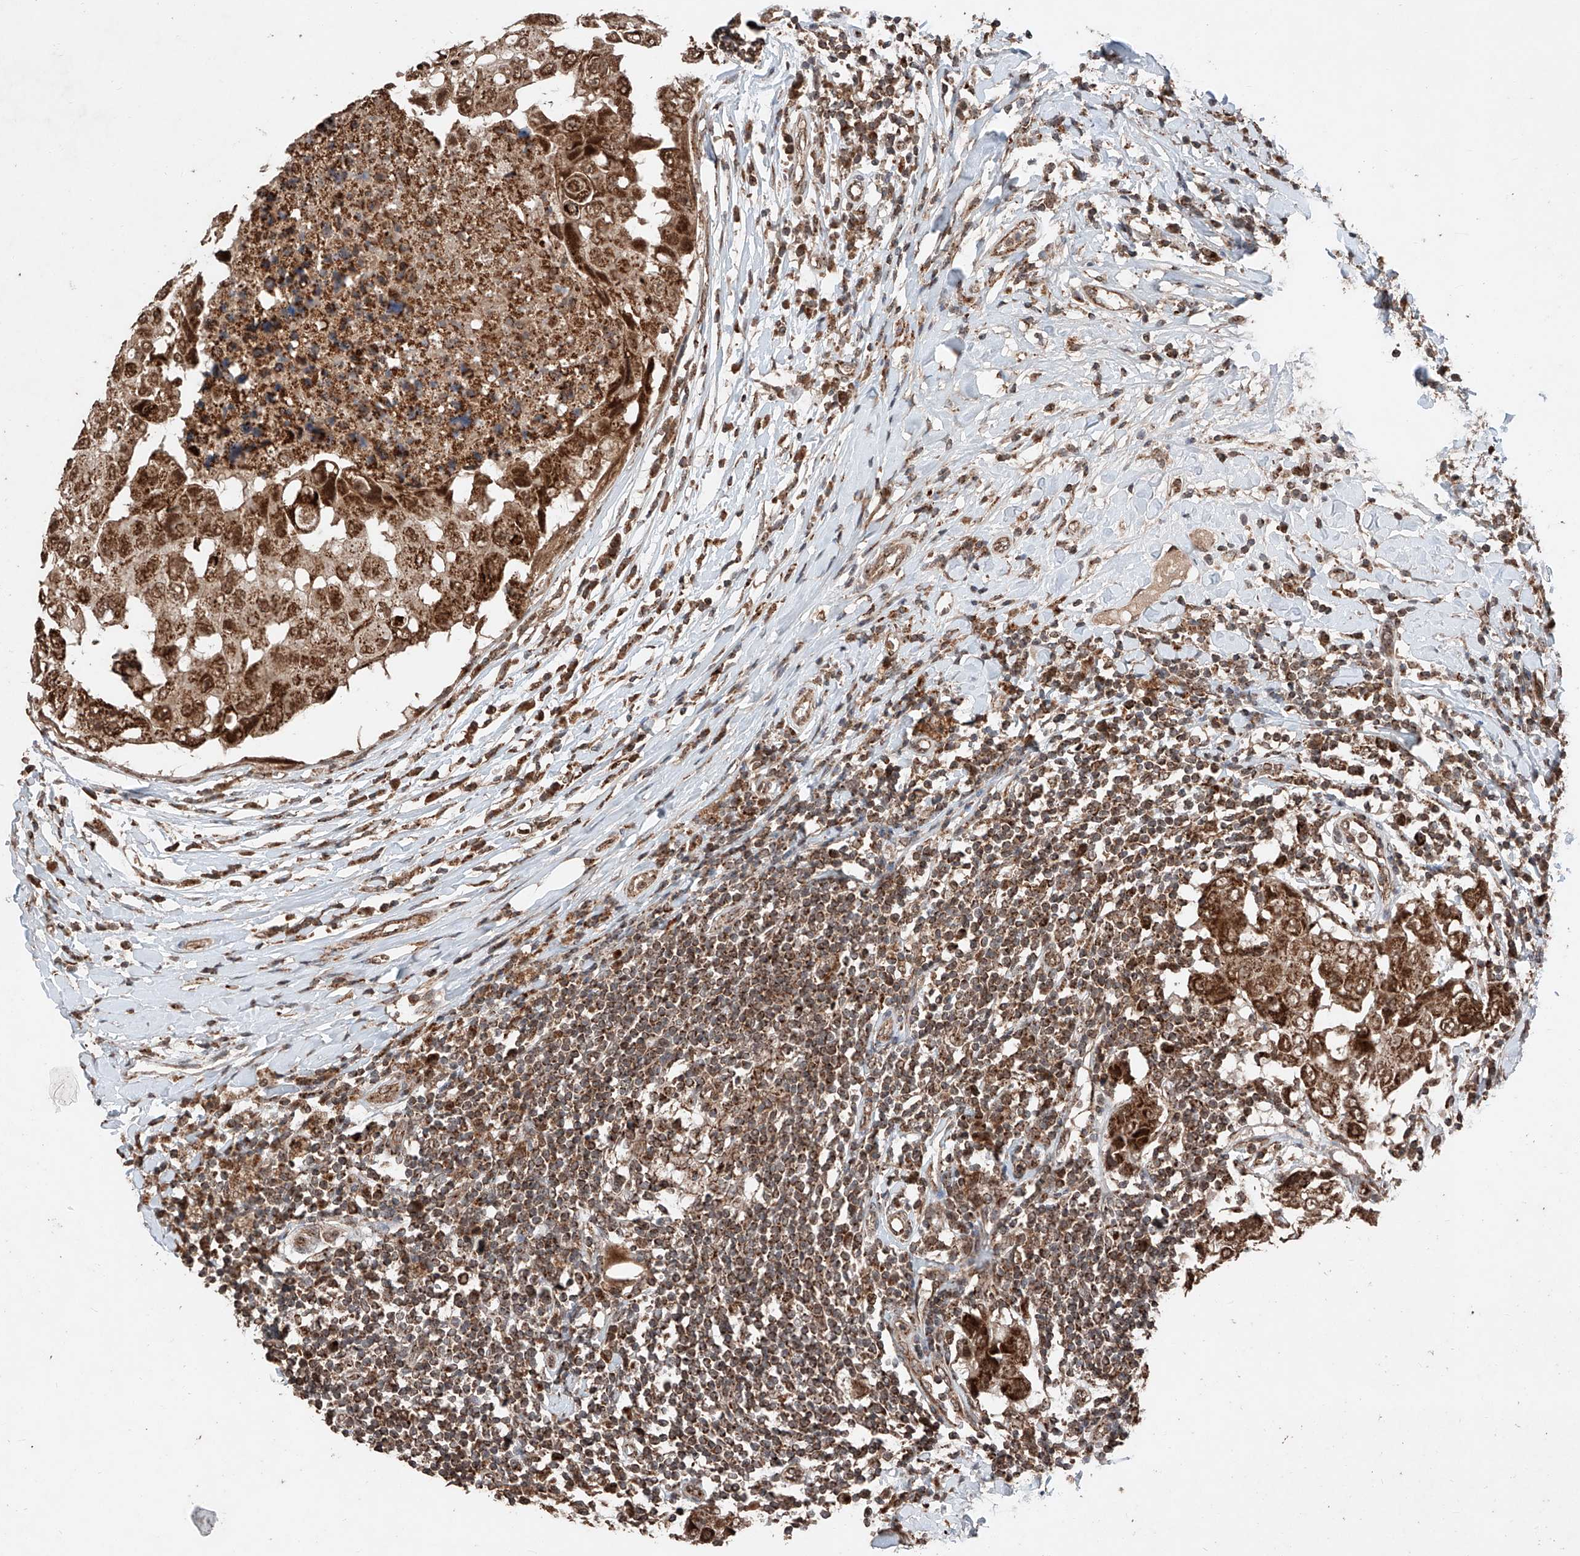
{"staining": {"intensity": "strong", "quantity": ">75%", "location": "cytoplasmic/membranous,nuclear"}, "tissue": "breast cancer", "cell_type": "Tumor cells", "image_type": "cancer", "snomed": [{"axis": "morphology", "description": "Duct carcinoma"}, {"axis": "topography", "description": "Breast"}], "caption": "A brown stain labels strong cytoplasmic/membranous and nuclear staining of a protein in breast infiltrating ductal carcinoma tumor cells.", "gene": "ZSCAN29", "patient": {"sex": "female", "age": 27}}